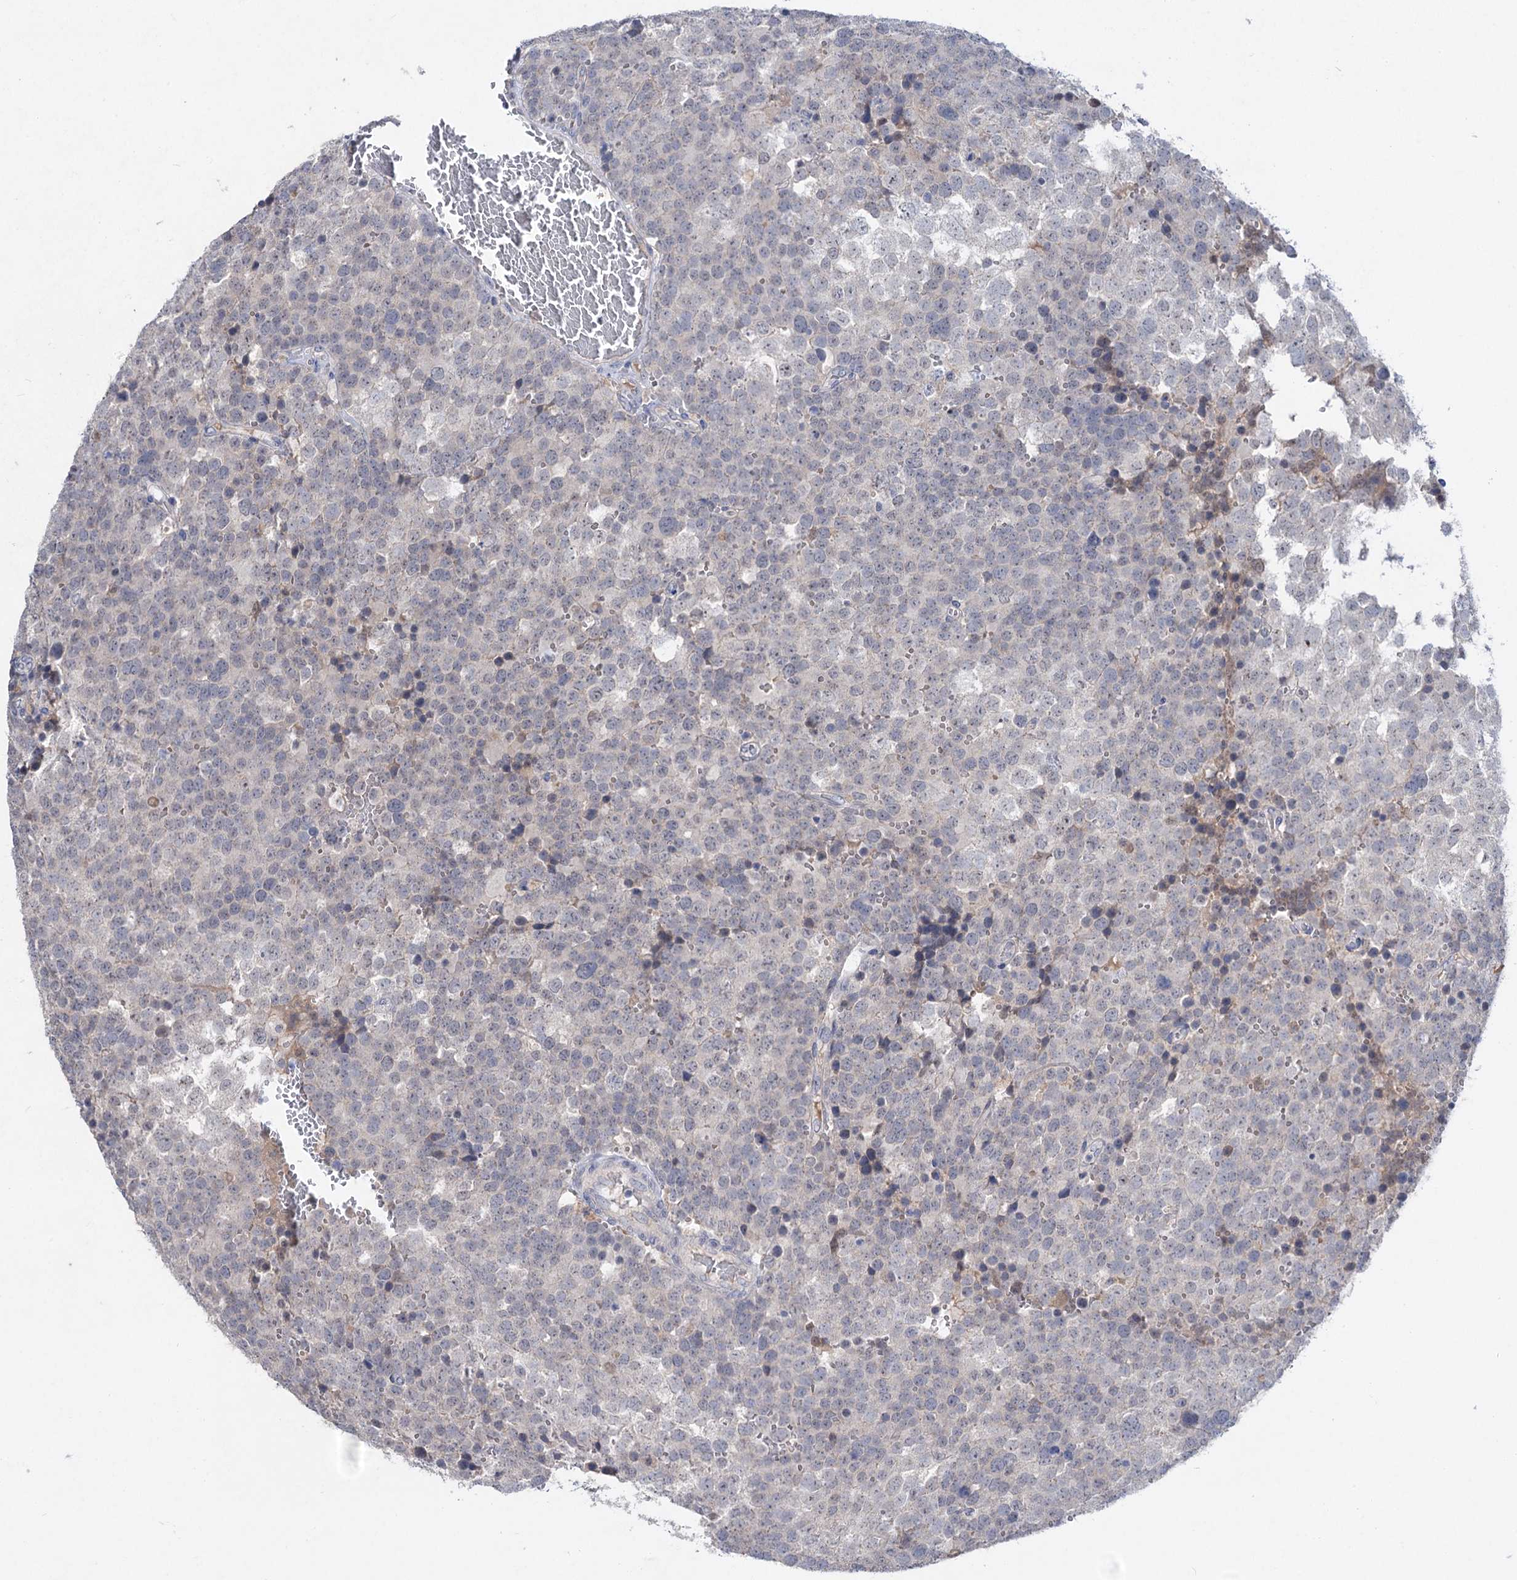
{"staining": {"intensity": "negative", "quantity": "none", "location": "none"}, "tissue": "testis cancer", "cell_type": "Tumor cells", "image_type": "cancer", "snomed": [{"axis": "morphology", "description": "Seminoma, NOS"}, {"axis": "topography", "description": "Testis"}], "caption": "This is an IHC image of seminoma (testis). There is no staining in tumor cells.", "gene": "ATP4A", "patient": {"sex": "male", "age": 71}}